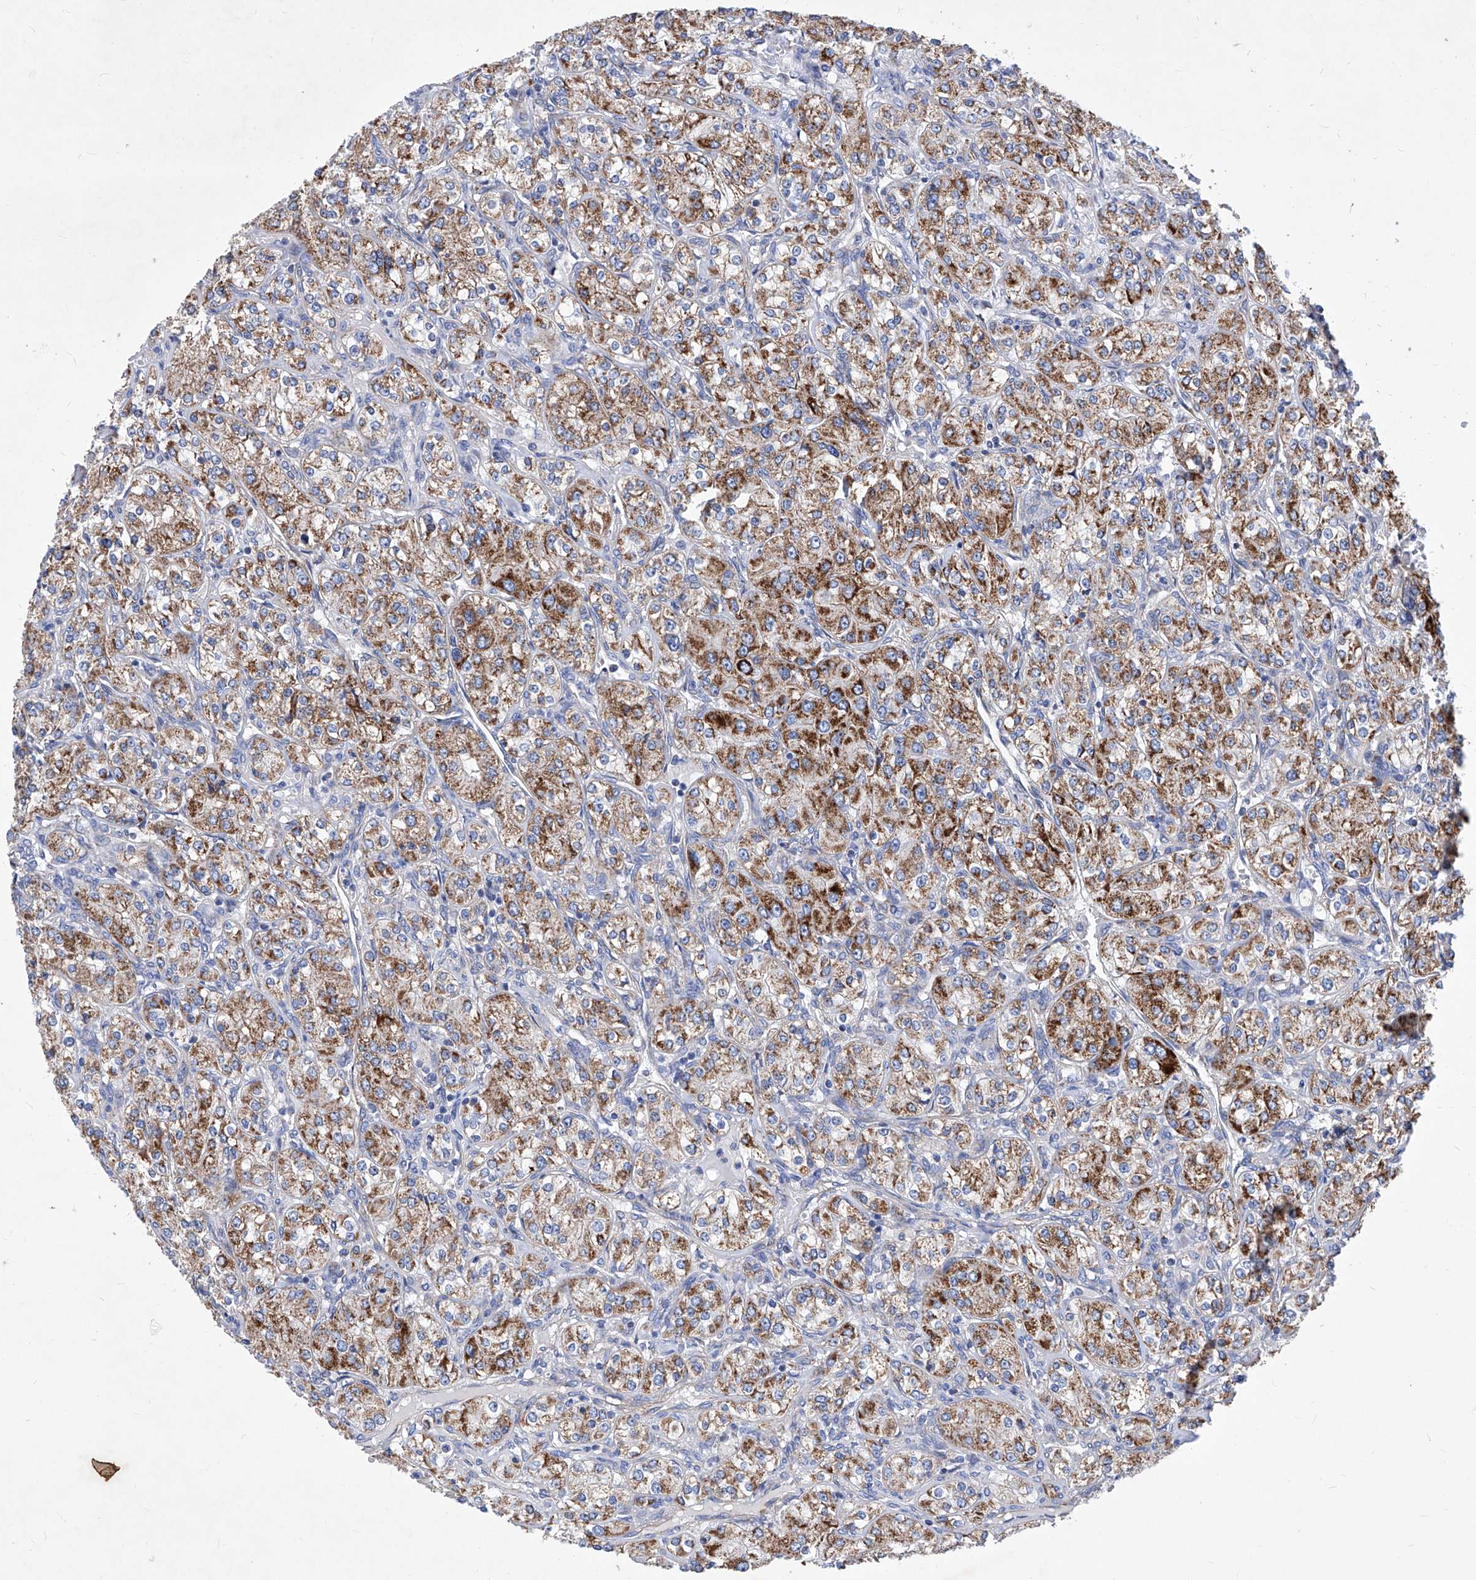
{"staining": {"intensity": "strong", "quantity": "25%-75%", "location": "cytoplasmic/membranous"}, "tissue": "renal cancer", "cell_type": "Tumor cells", "image_type": "cancer", "snomed": [{"axis": "morphology", "description": "Adenocarcinoma, NOS"}, {"axis": "topography", "description": "Kidney"}], "caption": "A brown stain highlights strong cytoplasmic/membranous positivity of a protein in renal cancer (adenocarcinoma) tumor cells.", "gene": "HRNR", "patient": {"sex": "male", "age": 77}}